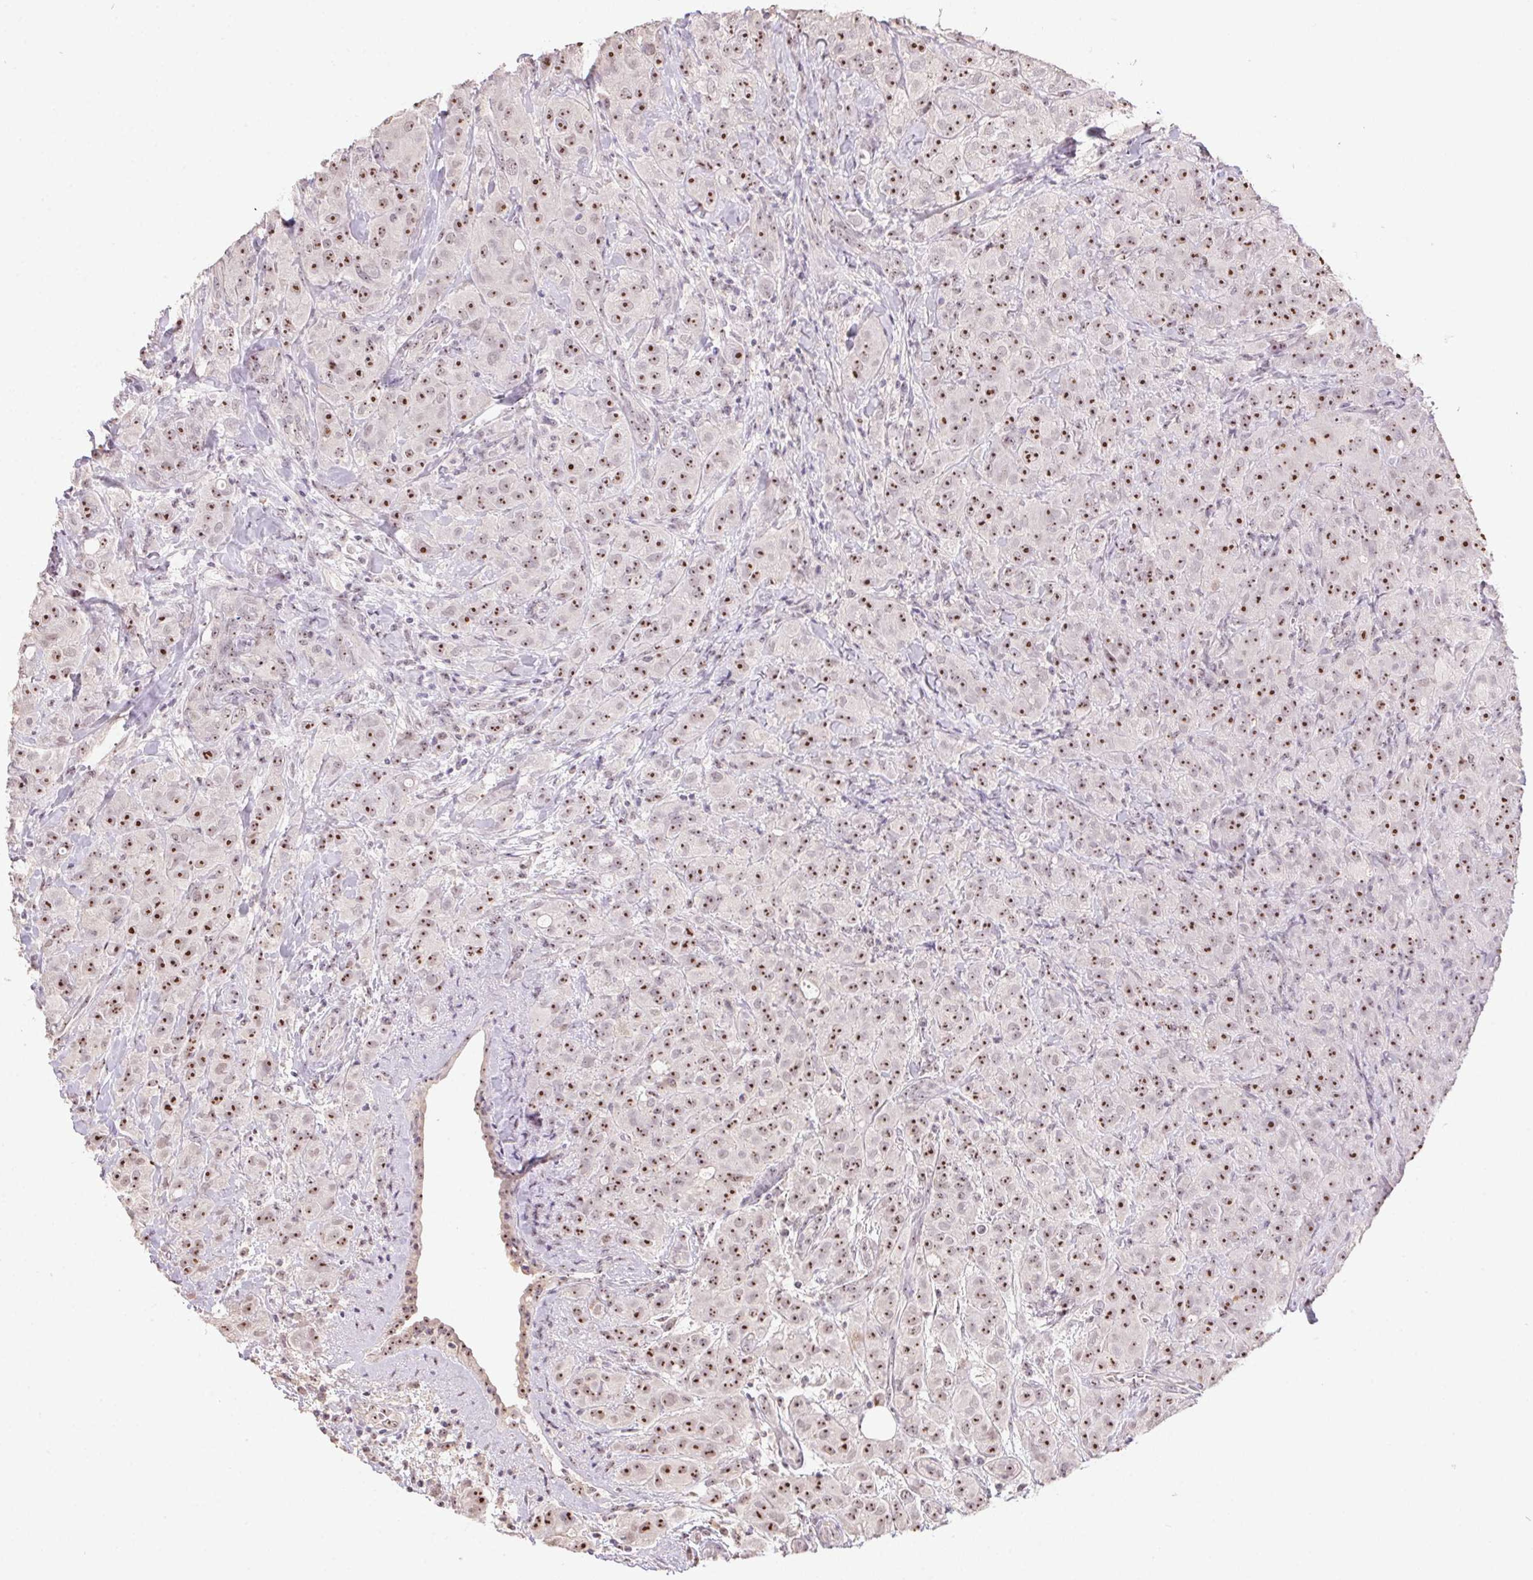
{"staining": {"intensity": "moderate", "quantity": ">75%", "location": "nuclear"}, "tissue": "breast cancer", "cell_type": "Tumor cells", "image_type": "cancer", "snomed": [{"axis": "morphology", "description": "Normal tissue, NOS"}, {"axis": "morphology", "description": "Duct carcinoma"}, {"axis": "topography", "description": "Breast"}], "caption": "A histopathology image showing moderate nuclear staining in approximately >75% of tumor cells in breast cancer, as visualized by brown immunohistochemical staining.", "gene": "BATF2", "patient": {"sex": "female", "age": 43}}